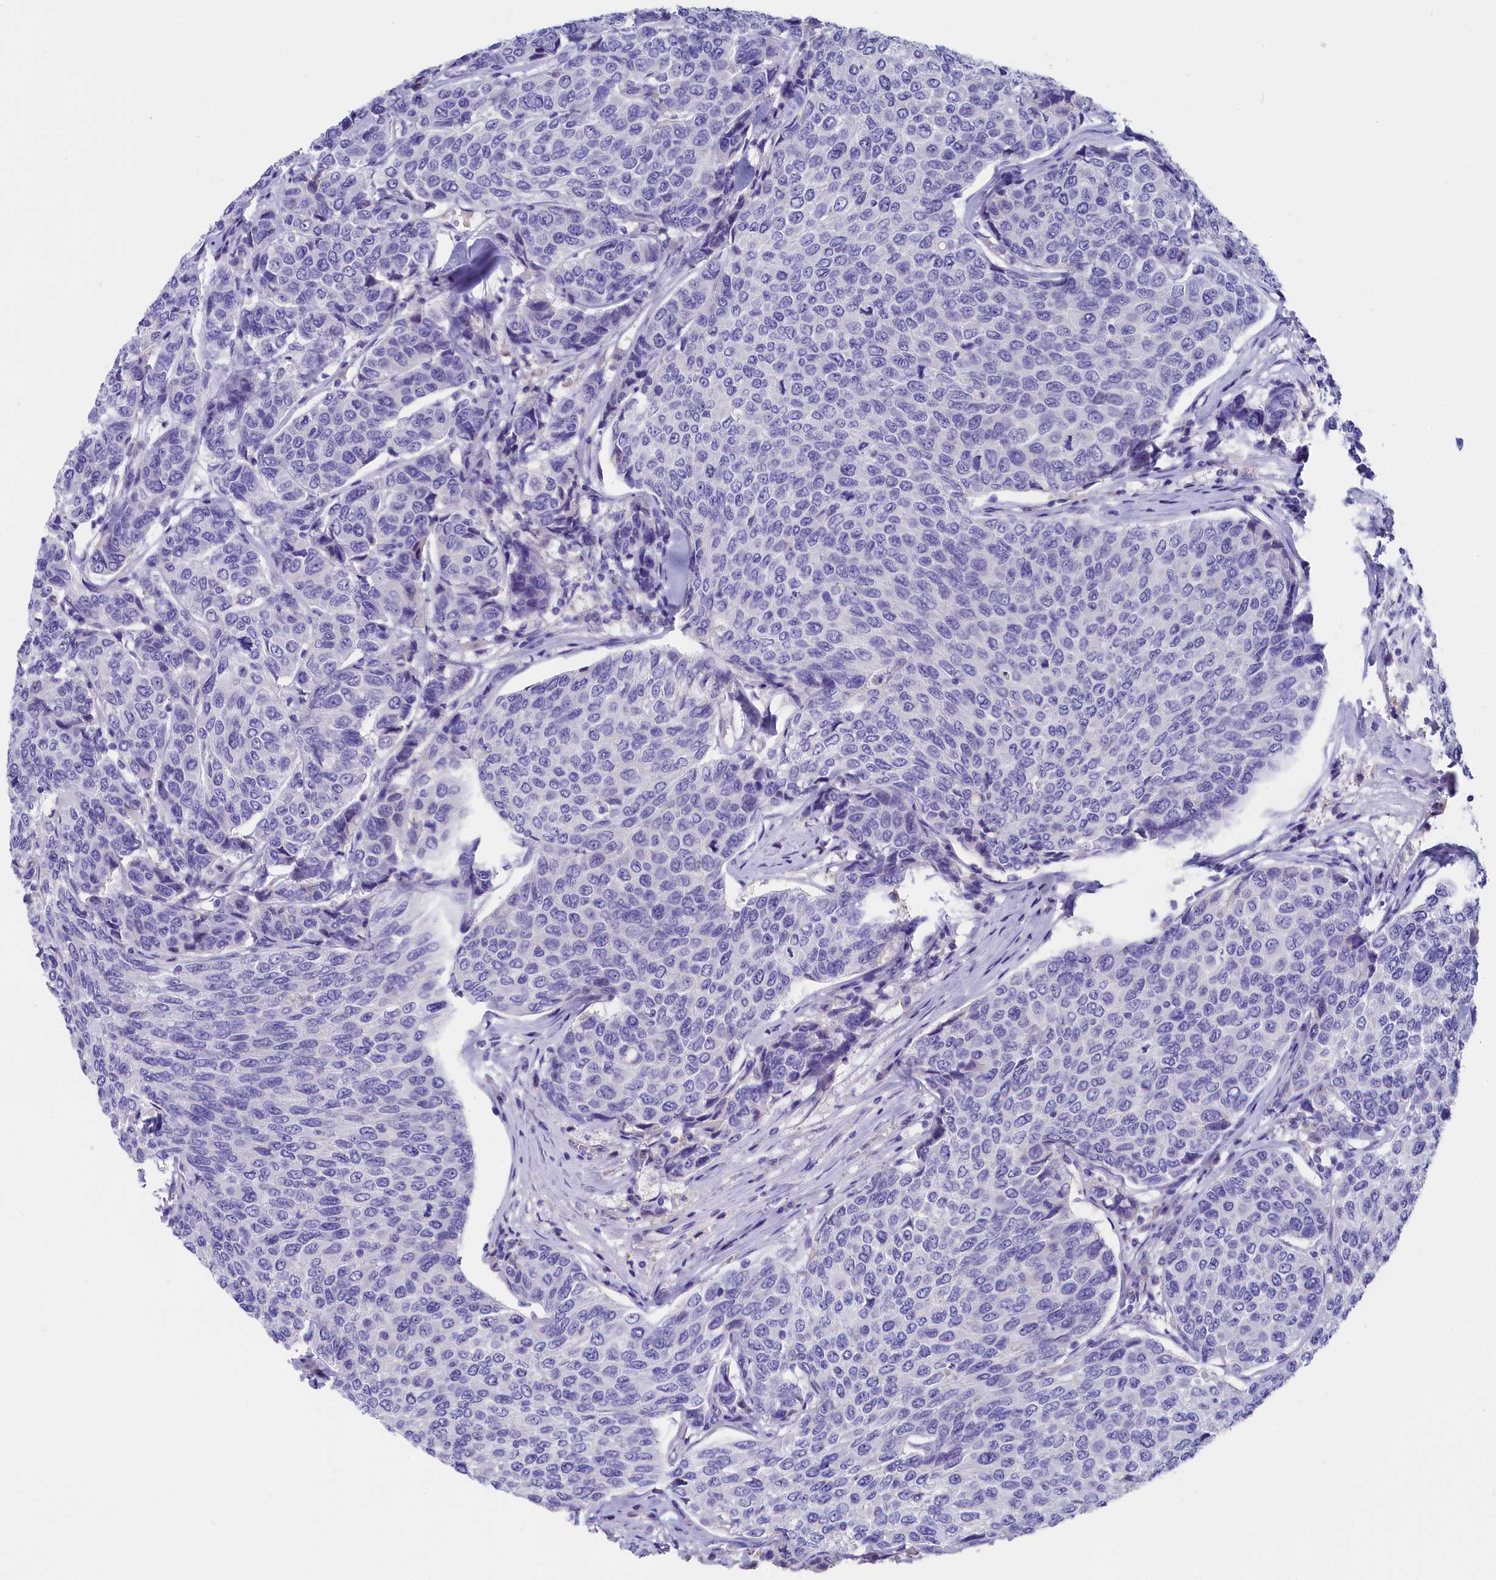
{"staining": {"intensity": "negative", "quantity": "none", "location": "none"}, "tissue": "breast cancer", "cell_type": "Tumor cells", "image_type": "cancer", "snomed": [{"axis": "morphology", "description": "Duct carcinoma"}, {"axis": "topography", "description": "Breast"}], "caption": "Immunohistochemistry photomicrograph of human breast infiltrating ductal carcinoma stained for a protein (brown), which demonstrates no positivity in tumor cells. The staining is performed using DAB brown chromogen with nuclei counter-stained in using hematoxylin.", "gene": "SULT2A1", "patient": {"sex": "female", "age": 55}}